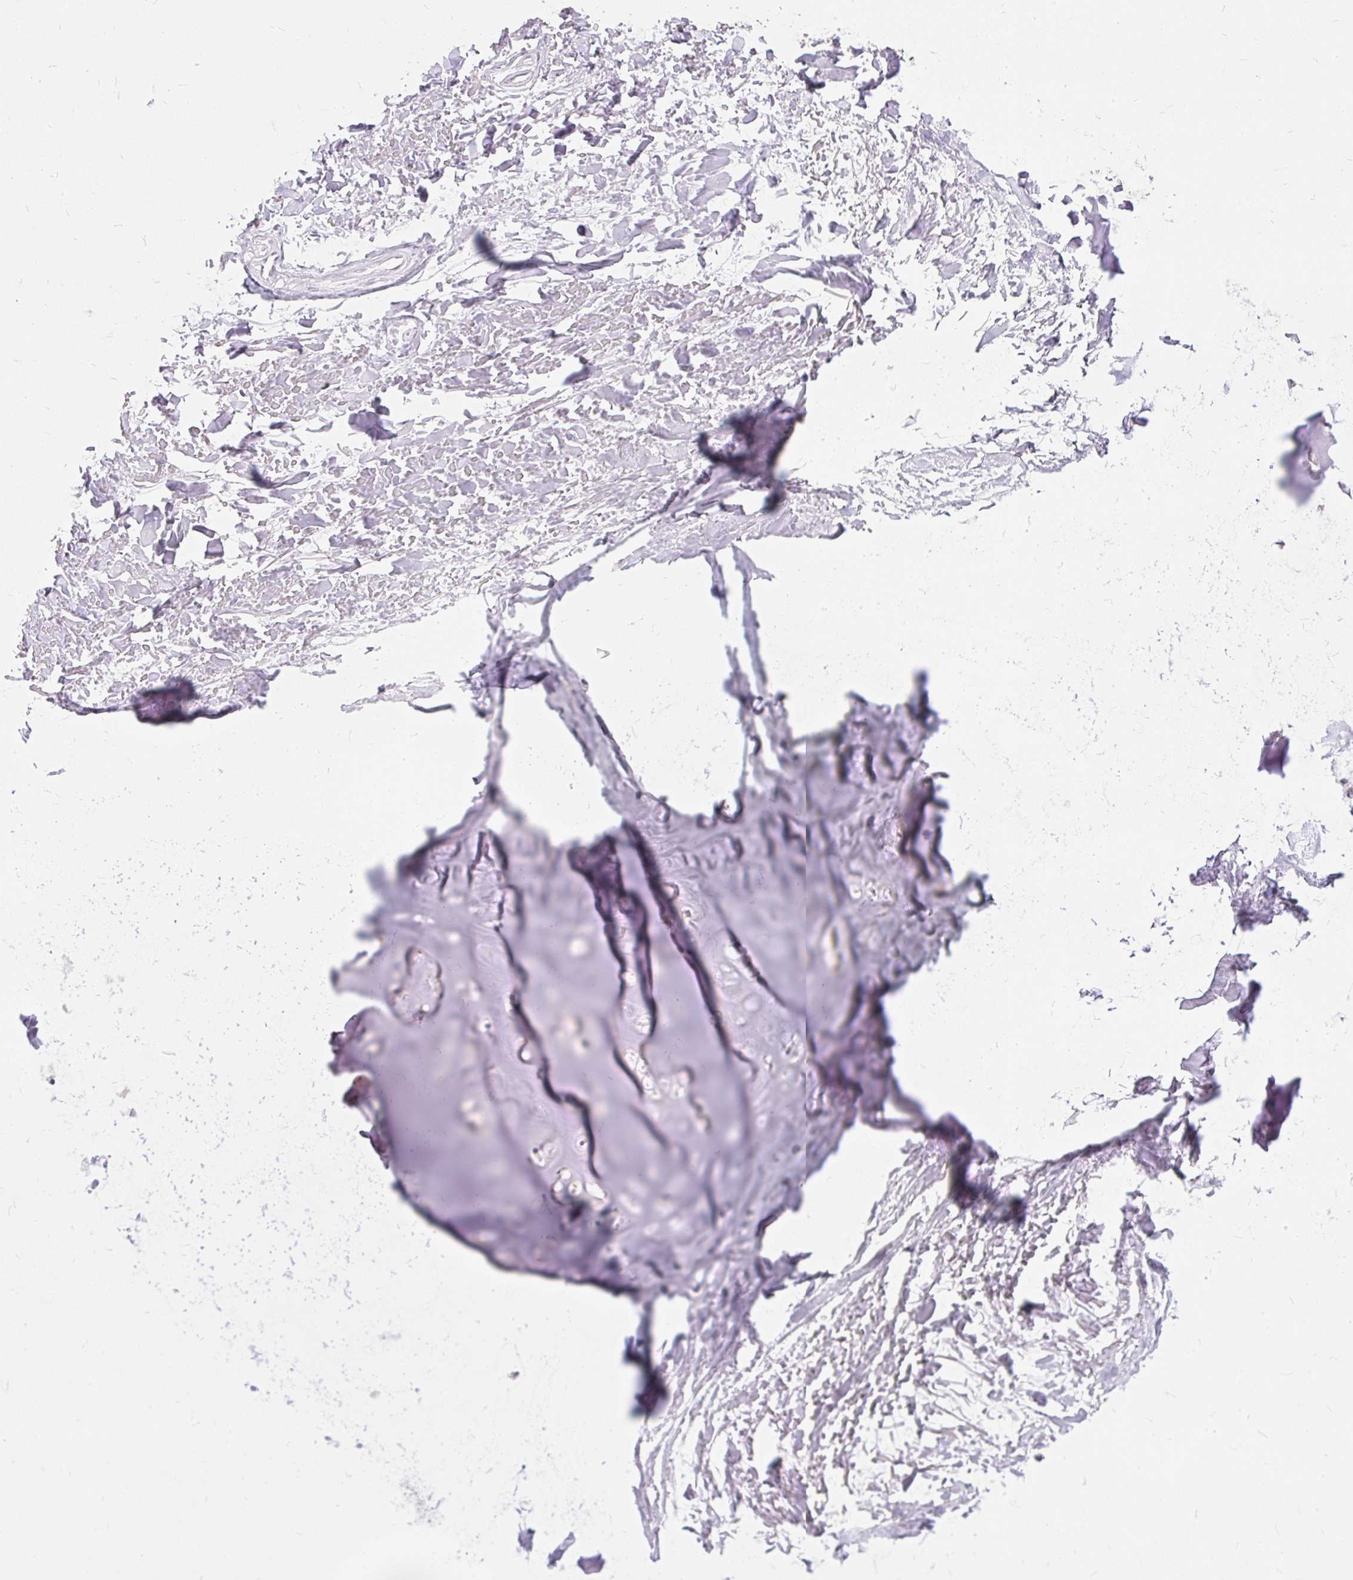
{"staining": {"intensity": "strong", "quantity": "25%-75%", "location": "cytoplasmic/membranous"}, "tissue": "soft tissue", "cell_type": "Chondrocytes", "image_type": "normal", "snomed": [{"axis": "morphology", "description": "Normal tissue, NOS"}, {"axis": "topography", "description": "Cartilage tissue"}], "caption": "Strong cytoplasmic/membranous expression is appreciated in approximately 25%-75% of chondrocytes in benign soft tissue.", "gene": "AP5S1", "patient": {"sex": "male", "age": 57}}